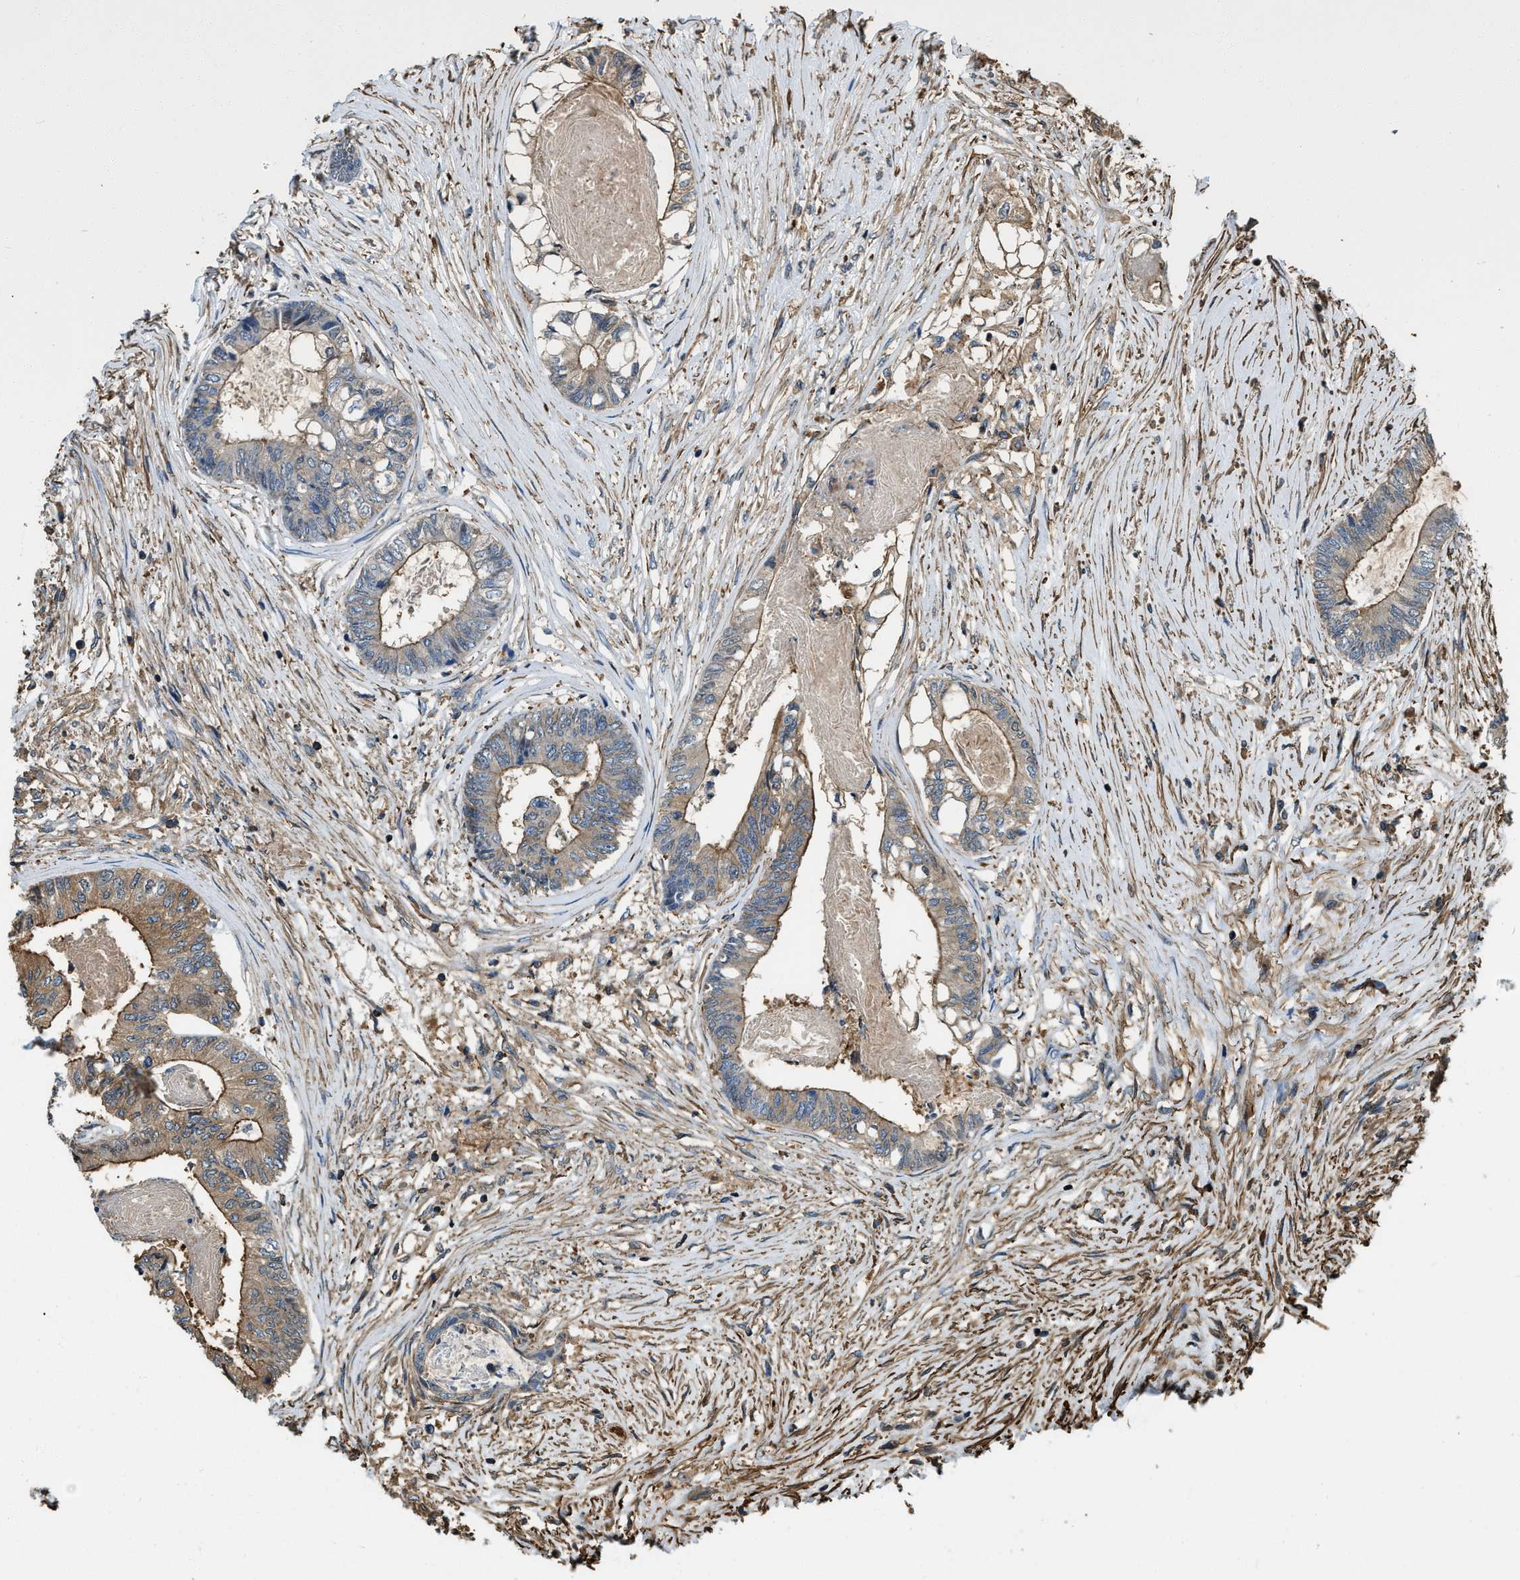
{"staining": {"intensity": "moderate", "quantity": ">75%", "location": "cytoplasmic/membranous"}, "tissue": "colorectal cancer", "cell_type": "Tumor cells", "image_type": "cancer", "snomed": [{"axis": "morphology", "description": "Adenocarcinoma, NOS"}, {"axis": "topography", "description": "Rectum"}], "caption": "Immunohistochemical staining of colorectal cancer displays medium levels of moderate cytoplasmic/membranous protein staining in approximately >75% of tumor cells.", "gene": "YARS1", "patient": {"sex": "male", "age": 63}}